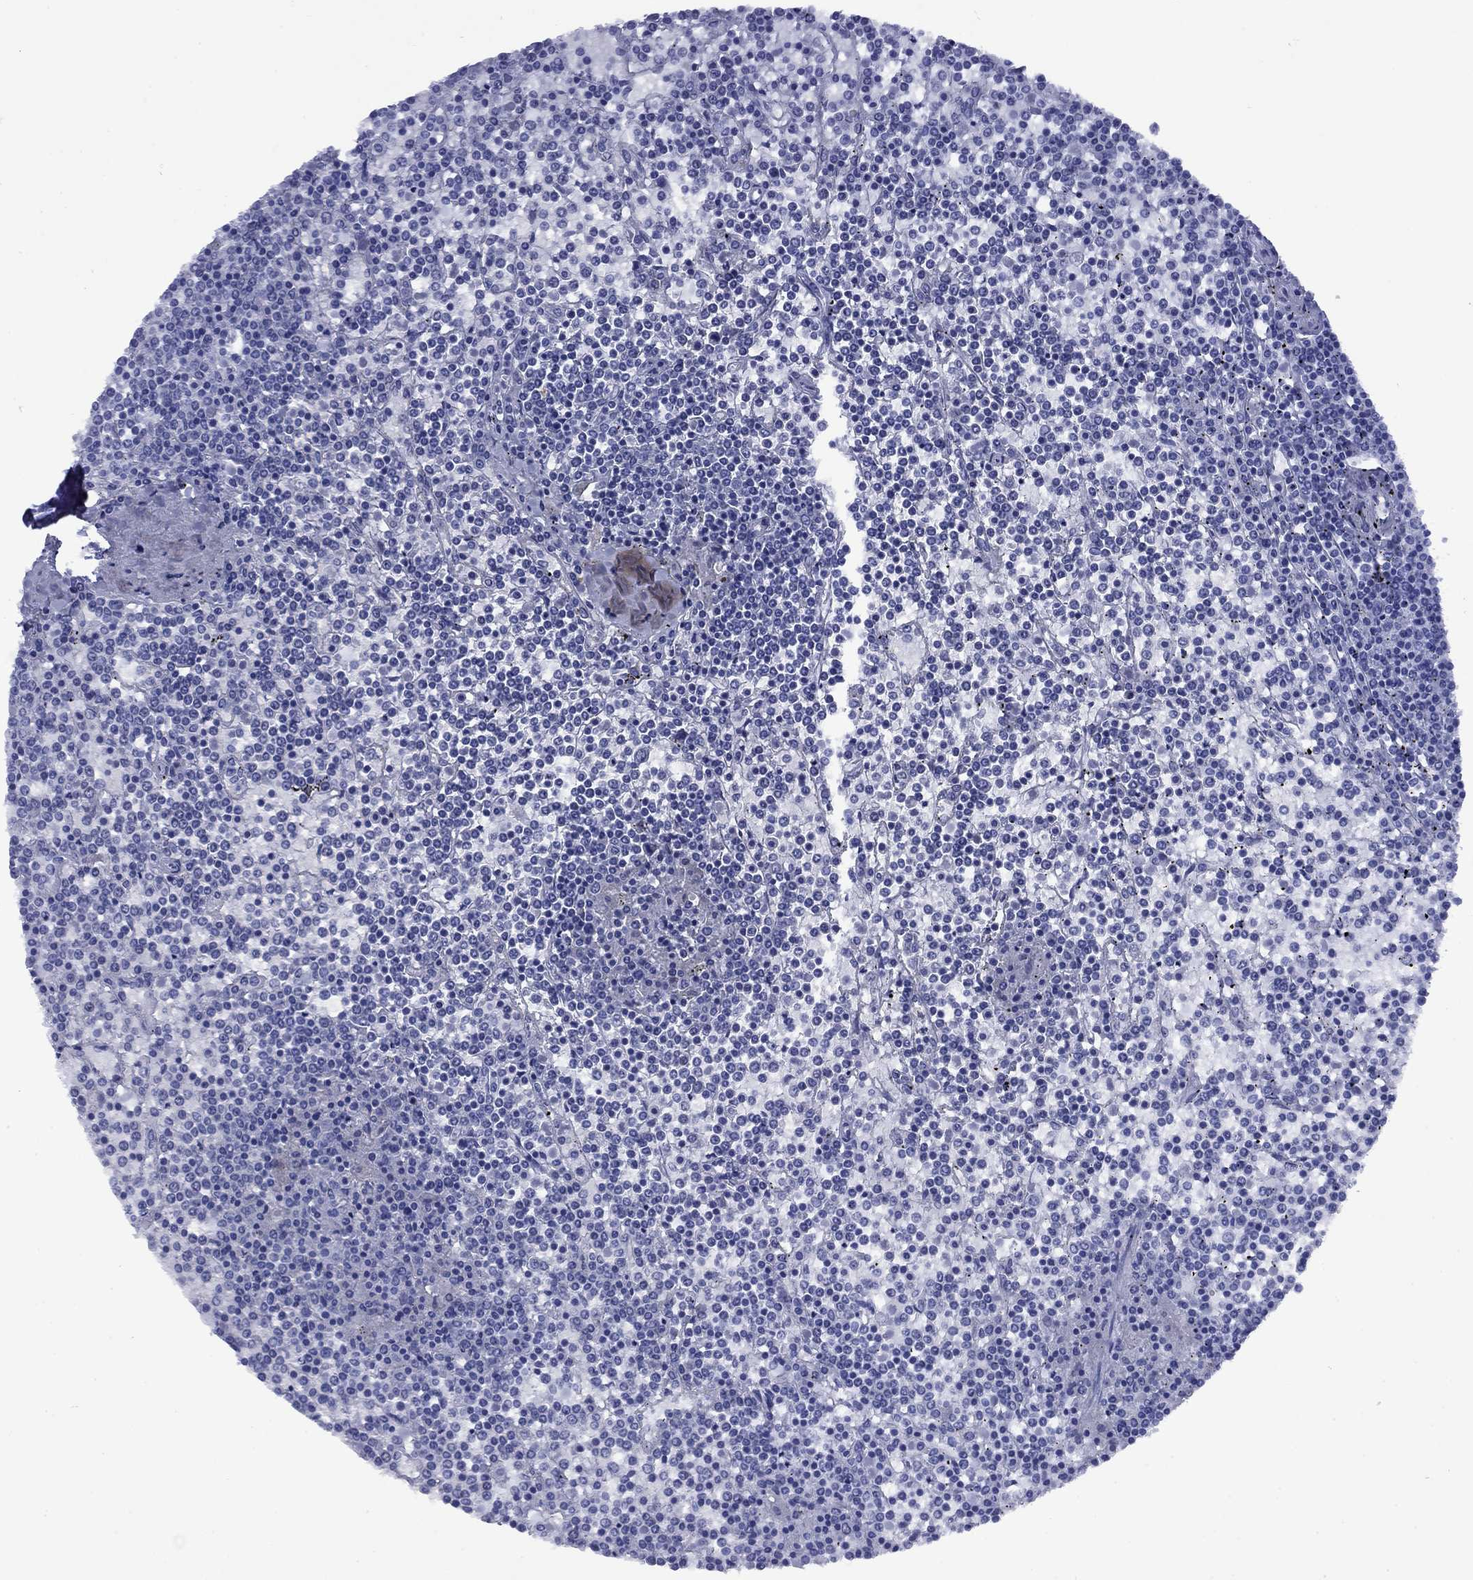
{"staining": {"intensity": "negative", "quantity": "none", "location": "none"}, "tissue": "lymphoma", "cell_type": "Tumor cells", "image_type": "cancer", "snomed": [{"axis": "morphology", "description": "Malignant lymphoma, non-Hodgkin's type, Low grade"}, {"axis": "topography", "description": "Spleen"}], "caption": "Tumor cells are negative for brown protein staining in lymphoma. The staining was performed using DAB (3,3'-diaminobenzidine) to visualize the protein expression in brown, while the nuclei were stained in blue with hematoxylin (Magnification: 20x).", "gene": "GIP", "patient": {"sex": "female", "age": 19}}